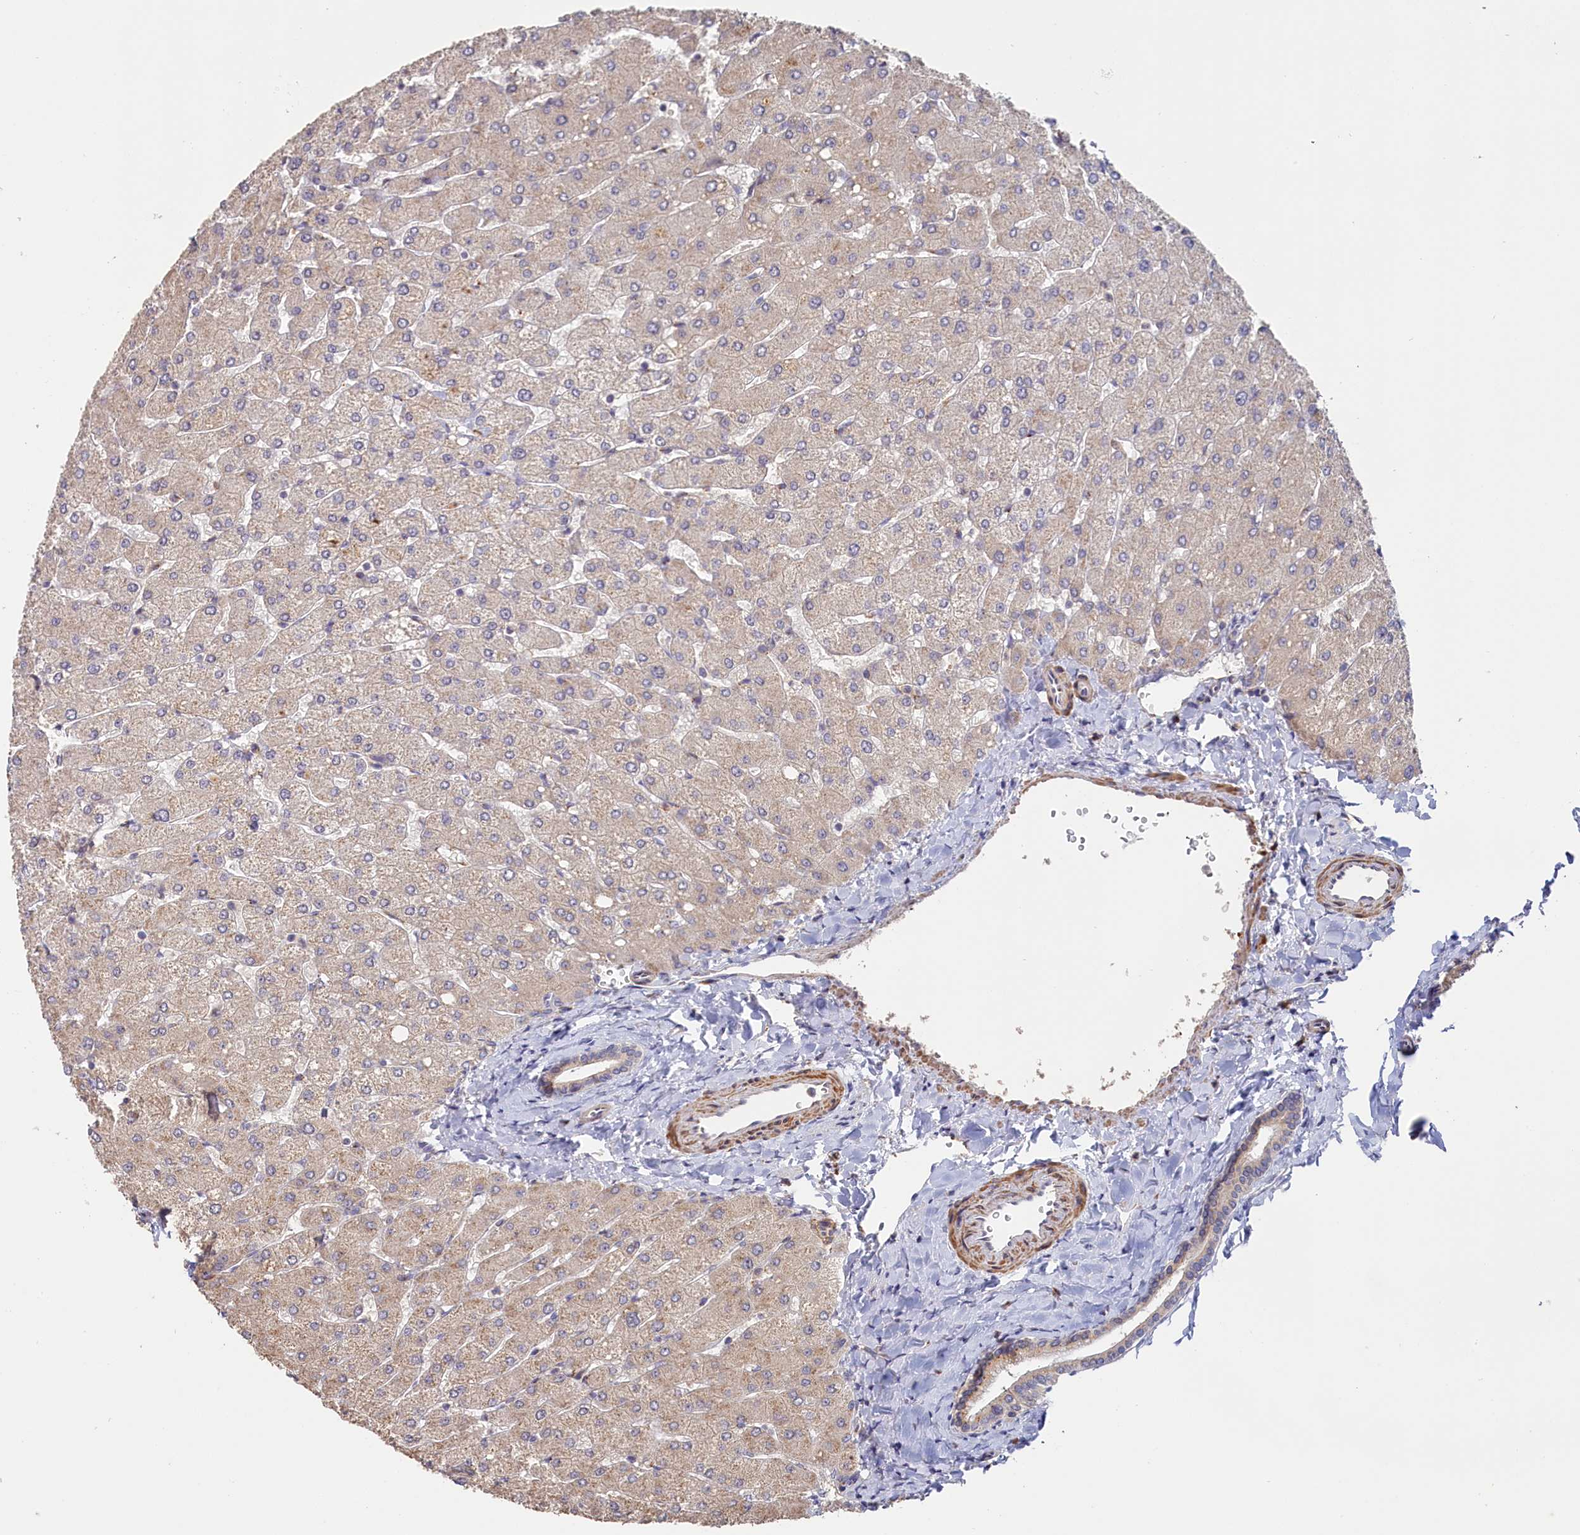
{"staining": {"intensity": "weak", "quantity": "25%-75%", "location": "cytoplasmic/membranous"}, "tissue": "liver", "cell_type": "Cholangiocytes", "image_type": "normal", "snomed": [{"axis": "morphology", "description": "Normal tissue, NOS"}, {"axis": "topography", "description": "Liver"}], "caption": "Protein staining reveals weak cytoplasmic/membranous staining in approximately 25%-75% of cholangiocytes in benign liver.", "gene": "TANGO6", "patient": {"sex": "male", "age": 55}}